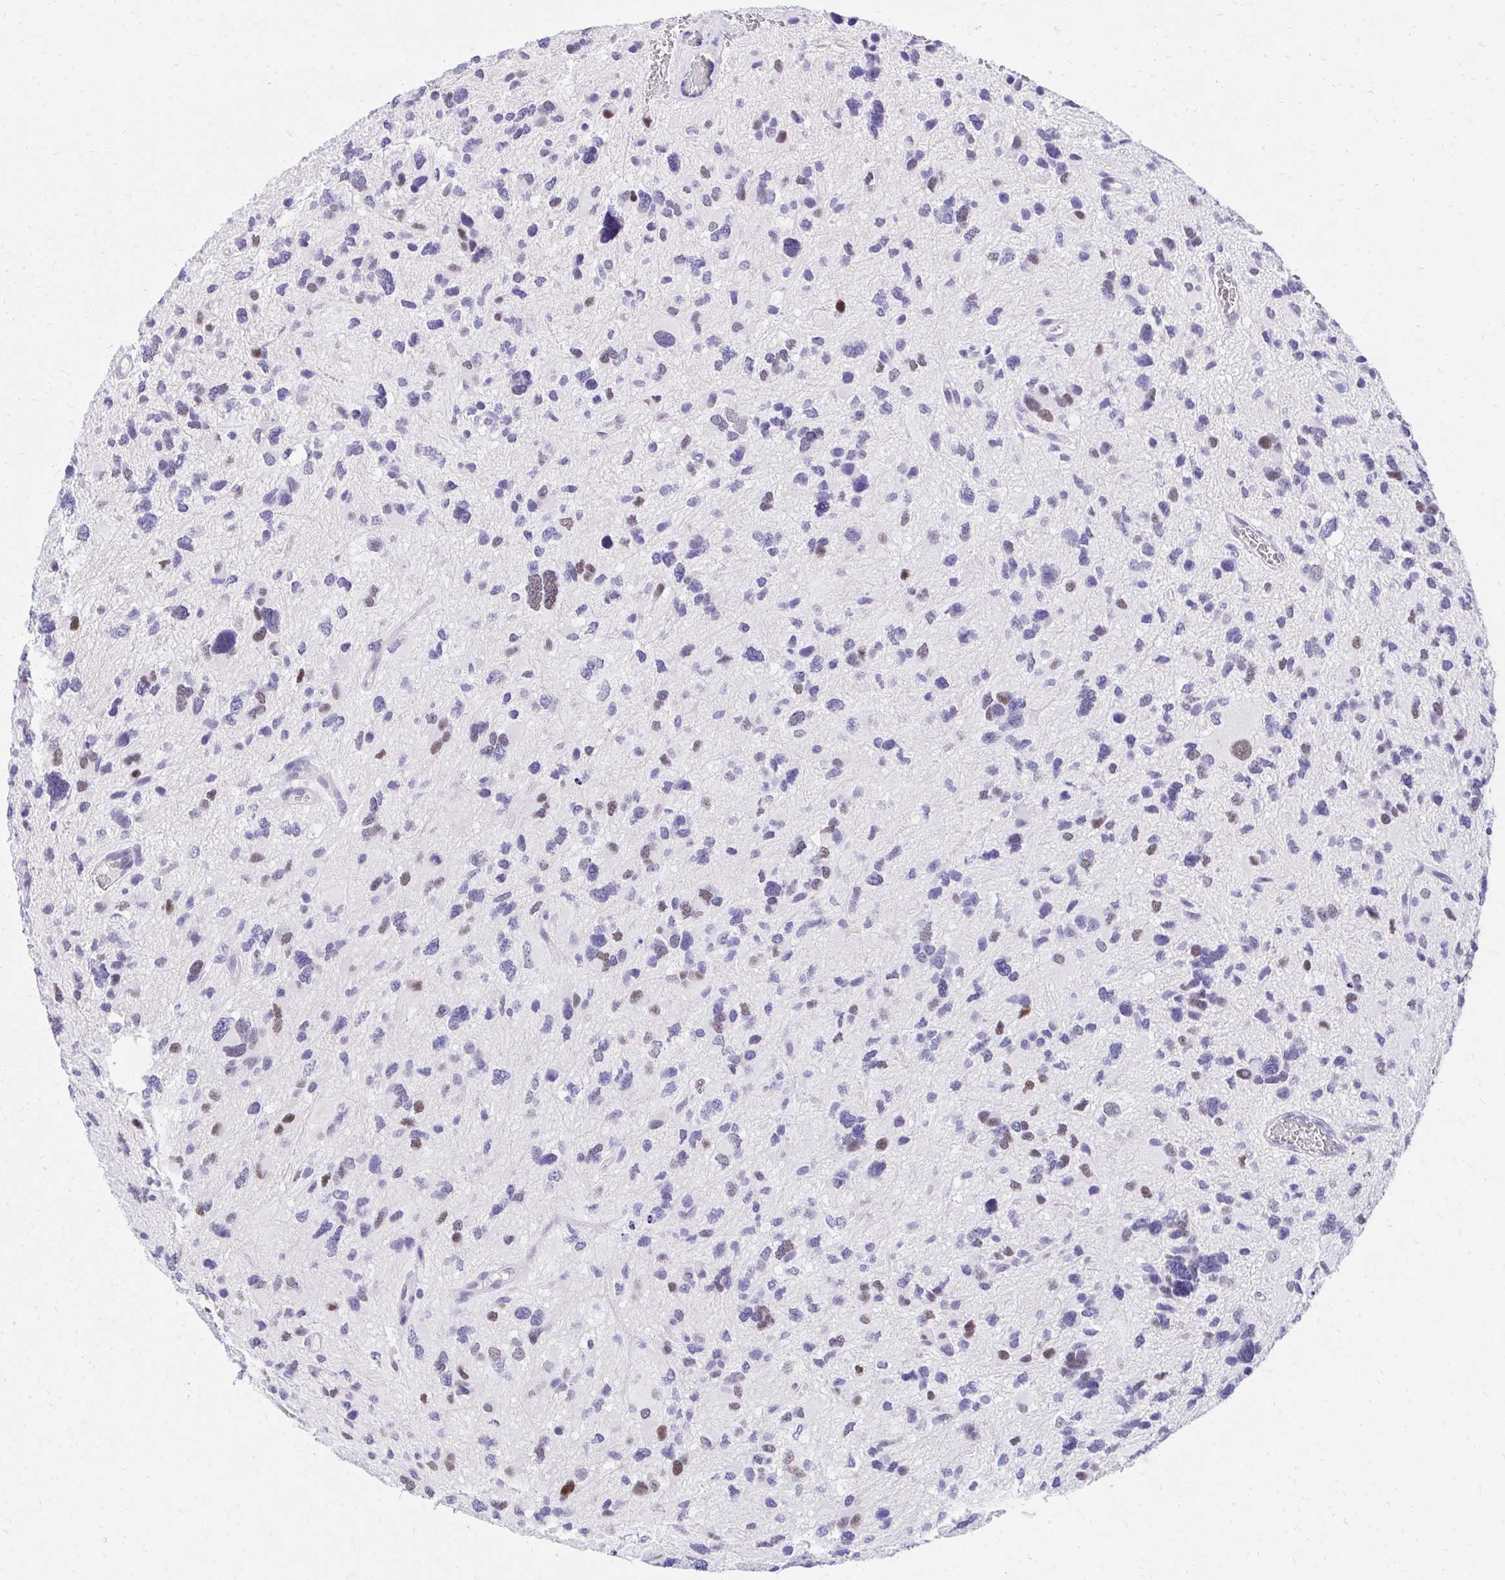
{"staining": {"intensity": "moderate", "quantity": "<25%", "location": "nuclear"}, "tissue": "glioma", "cell_type": "Tumor cells", "image_type": "cancer", "snomed": [{"axis": "morphology", "description": "Glioma, malignant, High grade"}, {"axis": "topography", "description": "Brain"}], "caption": "Immunohistochemical staining of human glioma reveals moderate nuclear protein expression in approximately <25% of tumor cells.", "gene": "KLK1", "patient": {"sex": "female", "age": 11}}